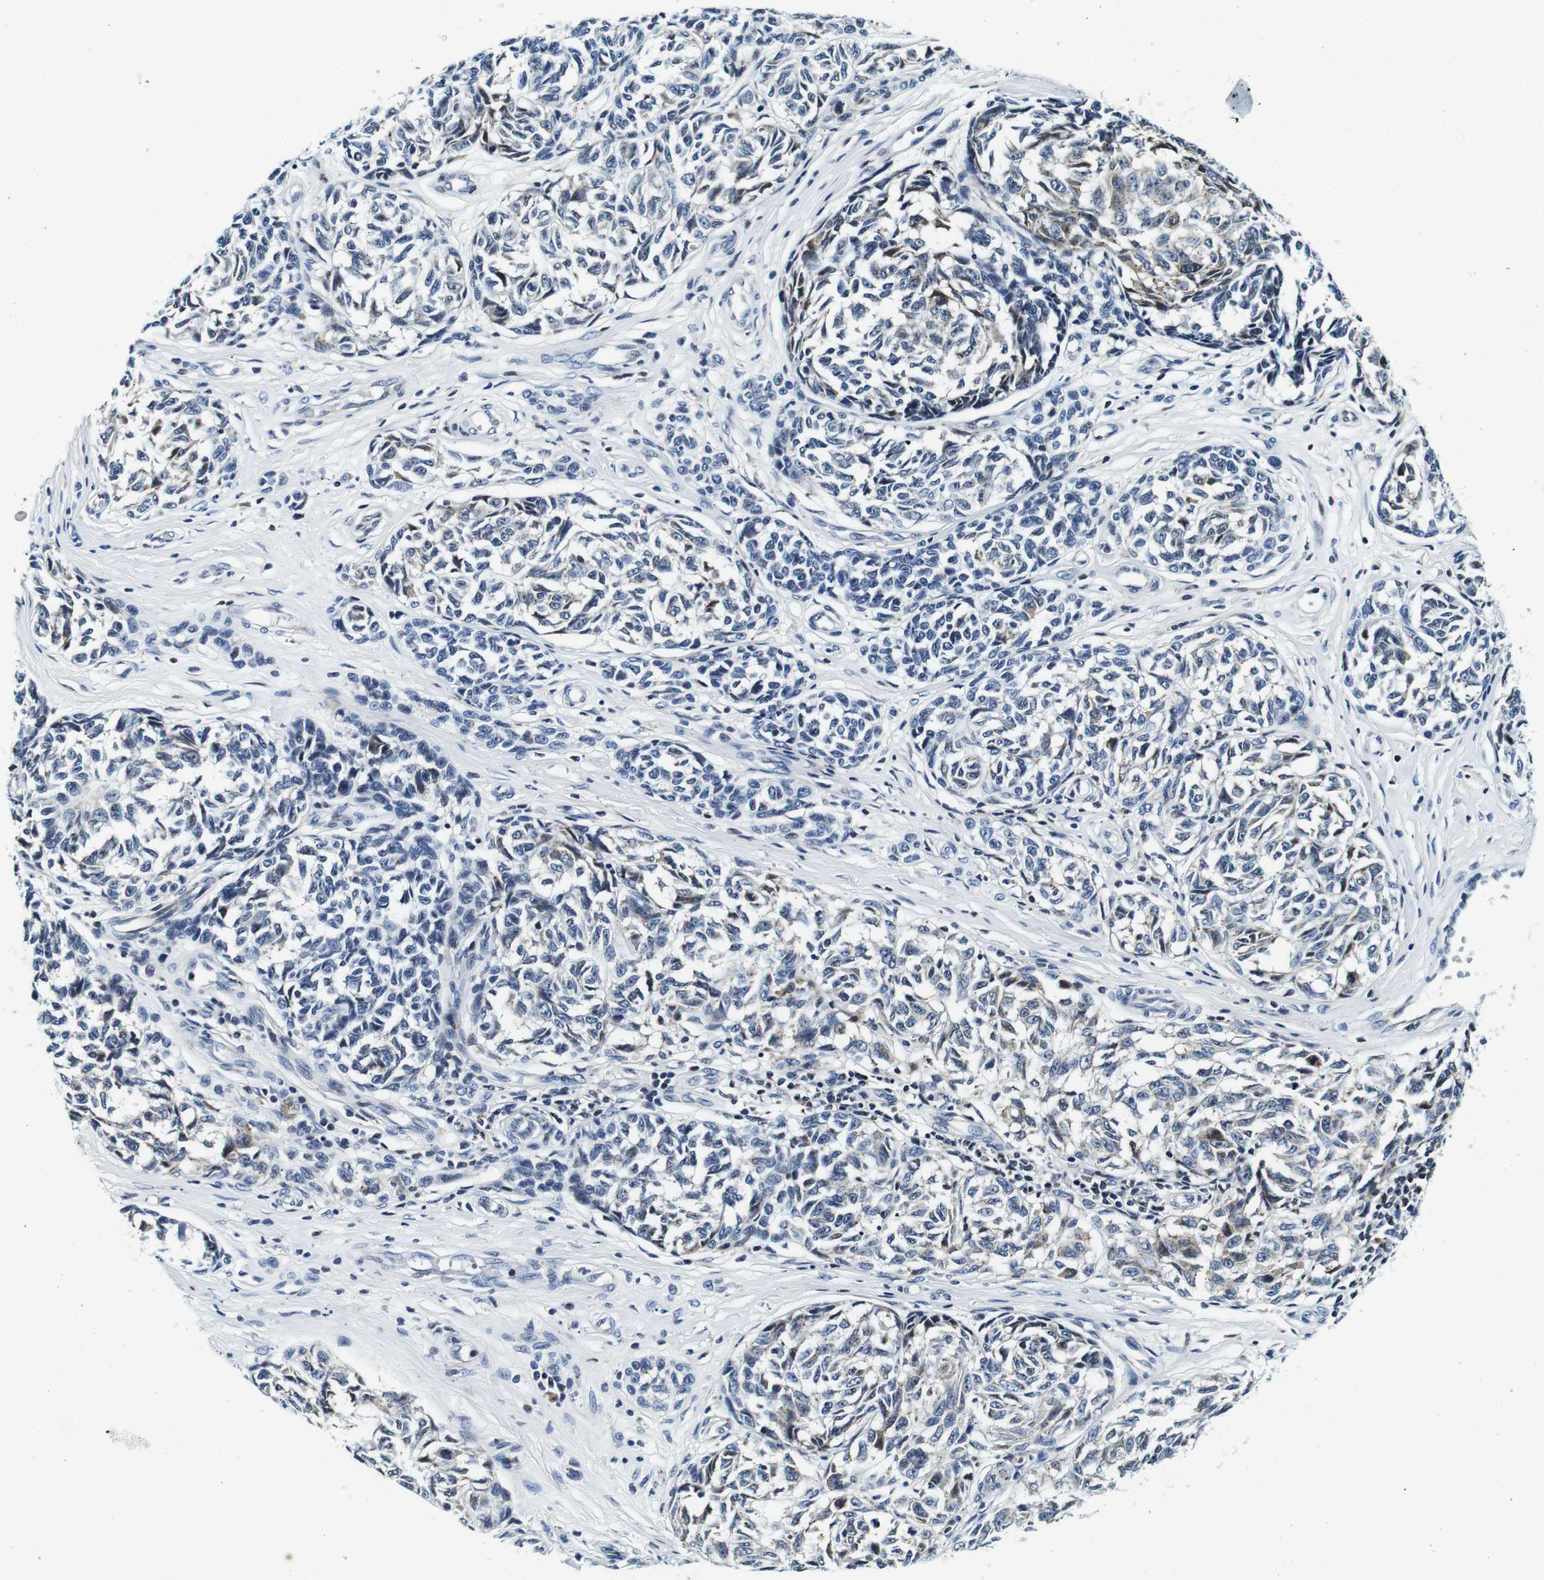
{"staining": {"intensity": "weak", "quantity": "<25%", "location": "cytoplasmic/membranous"}, "tissue": "melanoma", "cell_type": "Tumor cells", "image_type": "cancer", "snomed": [{"axis": "morphology", "description": "Malignant melanoma, NOS"}, {"axis": "topography", "description": "Skin"}], "caption": "This image is of melanoma stained with immunohistochemistry to label a protein in brown with the nuclei are counter-stained blue. There is no expression in tumor cells. (Brightfield microscopy of DAB (3,3'-diaminobenzidine) immunohistochemistry at high magnification).", "gene": "FAR2", "patient": {"sex": "female", "age": 64}}